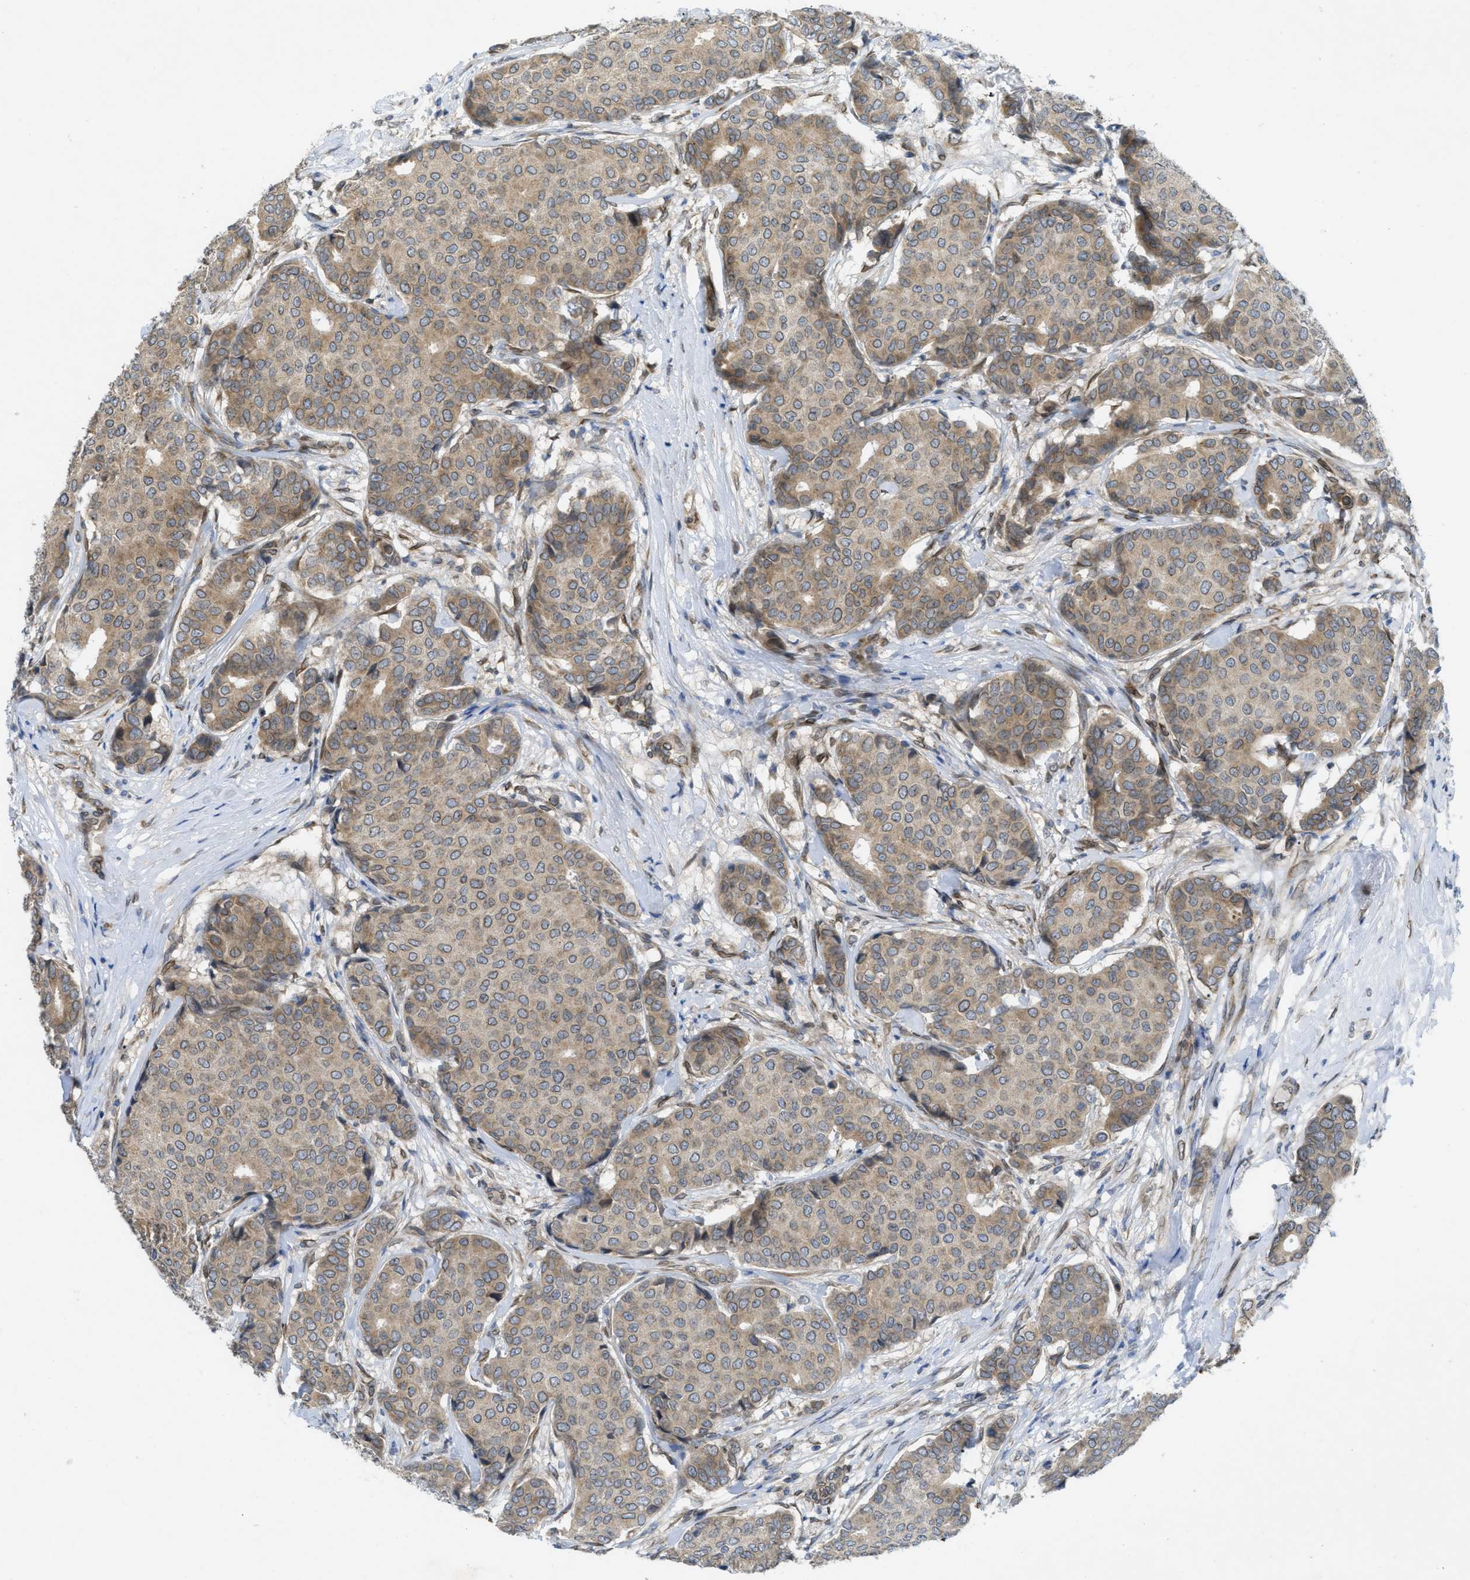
{"staining": {"intensity": "weak", "quantity": ">75%", "location": "cytoplasmic/membranous"}, "tissue": "breast cancer", "cell_type": "Tumor cells", "image_type": "cancer", "snomed": [{"axis": "morphology", "description": "Duct carcinoma"}, {"axis": "topography", "description": "Breast"}], "caption": "Breast cancer stained for a protein demonstrates weak cytoplasmic/membranous positivity in tumor cells. (IHC, brightfield microscopy, high magnification).", "gene": "EIF2AK3", "patient": {"sex": "female", "age": 75}}